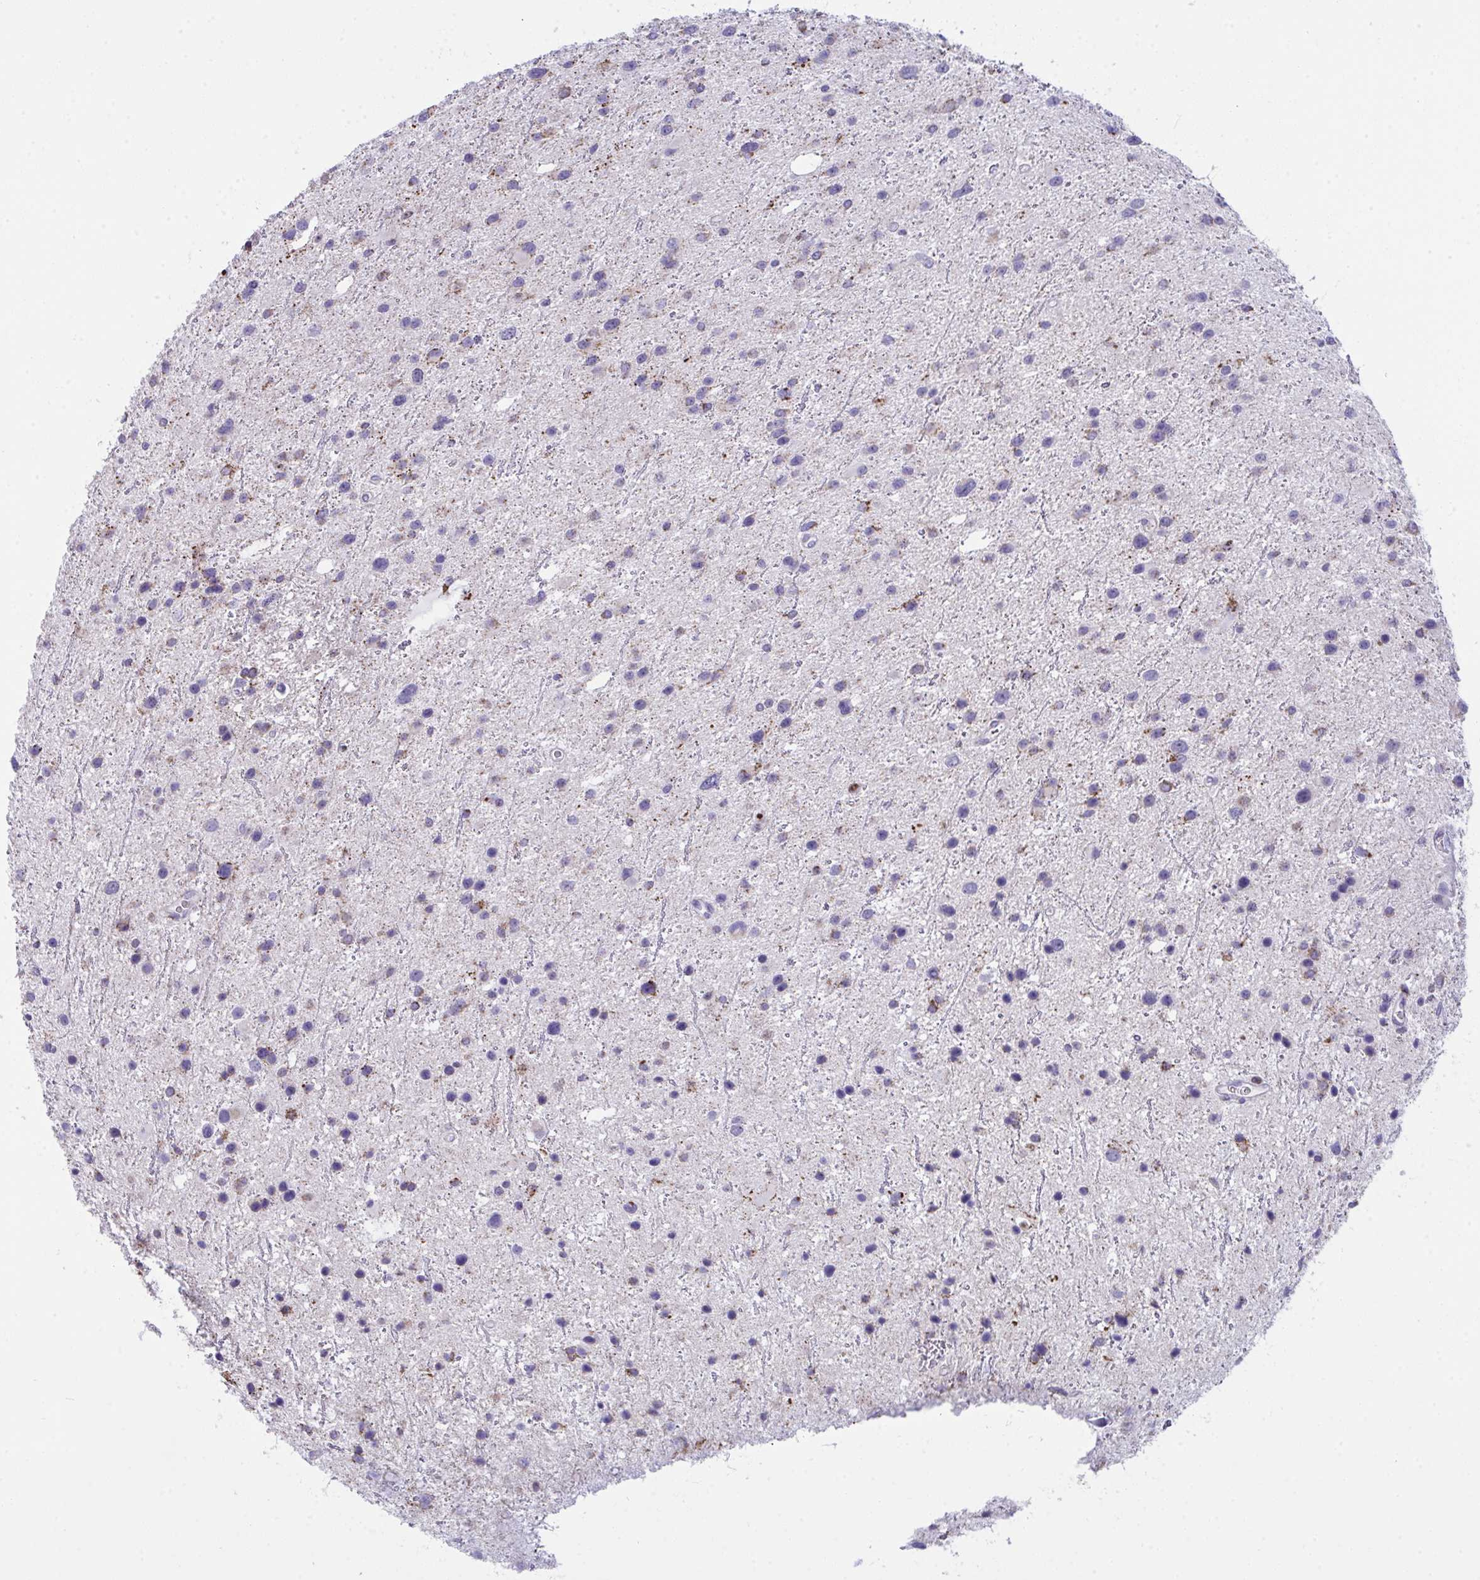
{"staining": {"intensity": "moderate", "quantity": "<25%", "location": "cytoplasmic/membranous"}, "tissue": "glioma", "cell_type": "Tumor cells", "image_type": "cancer", "snomed": [{"axis": "morphology", "description": "Glioma, malignant, Low grade"}, {"axis": "topography", "description": "Brain"}], "caption": "Protein positivity by IHC demonstrates moderate cytoplasmic/membranous staining in approximately <25% of tumor cells in low-grade glioma (malignant).", "gene": "PLA2G12B", "patient": {"sex": "female", "age": 32}}